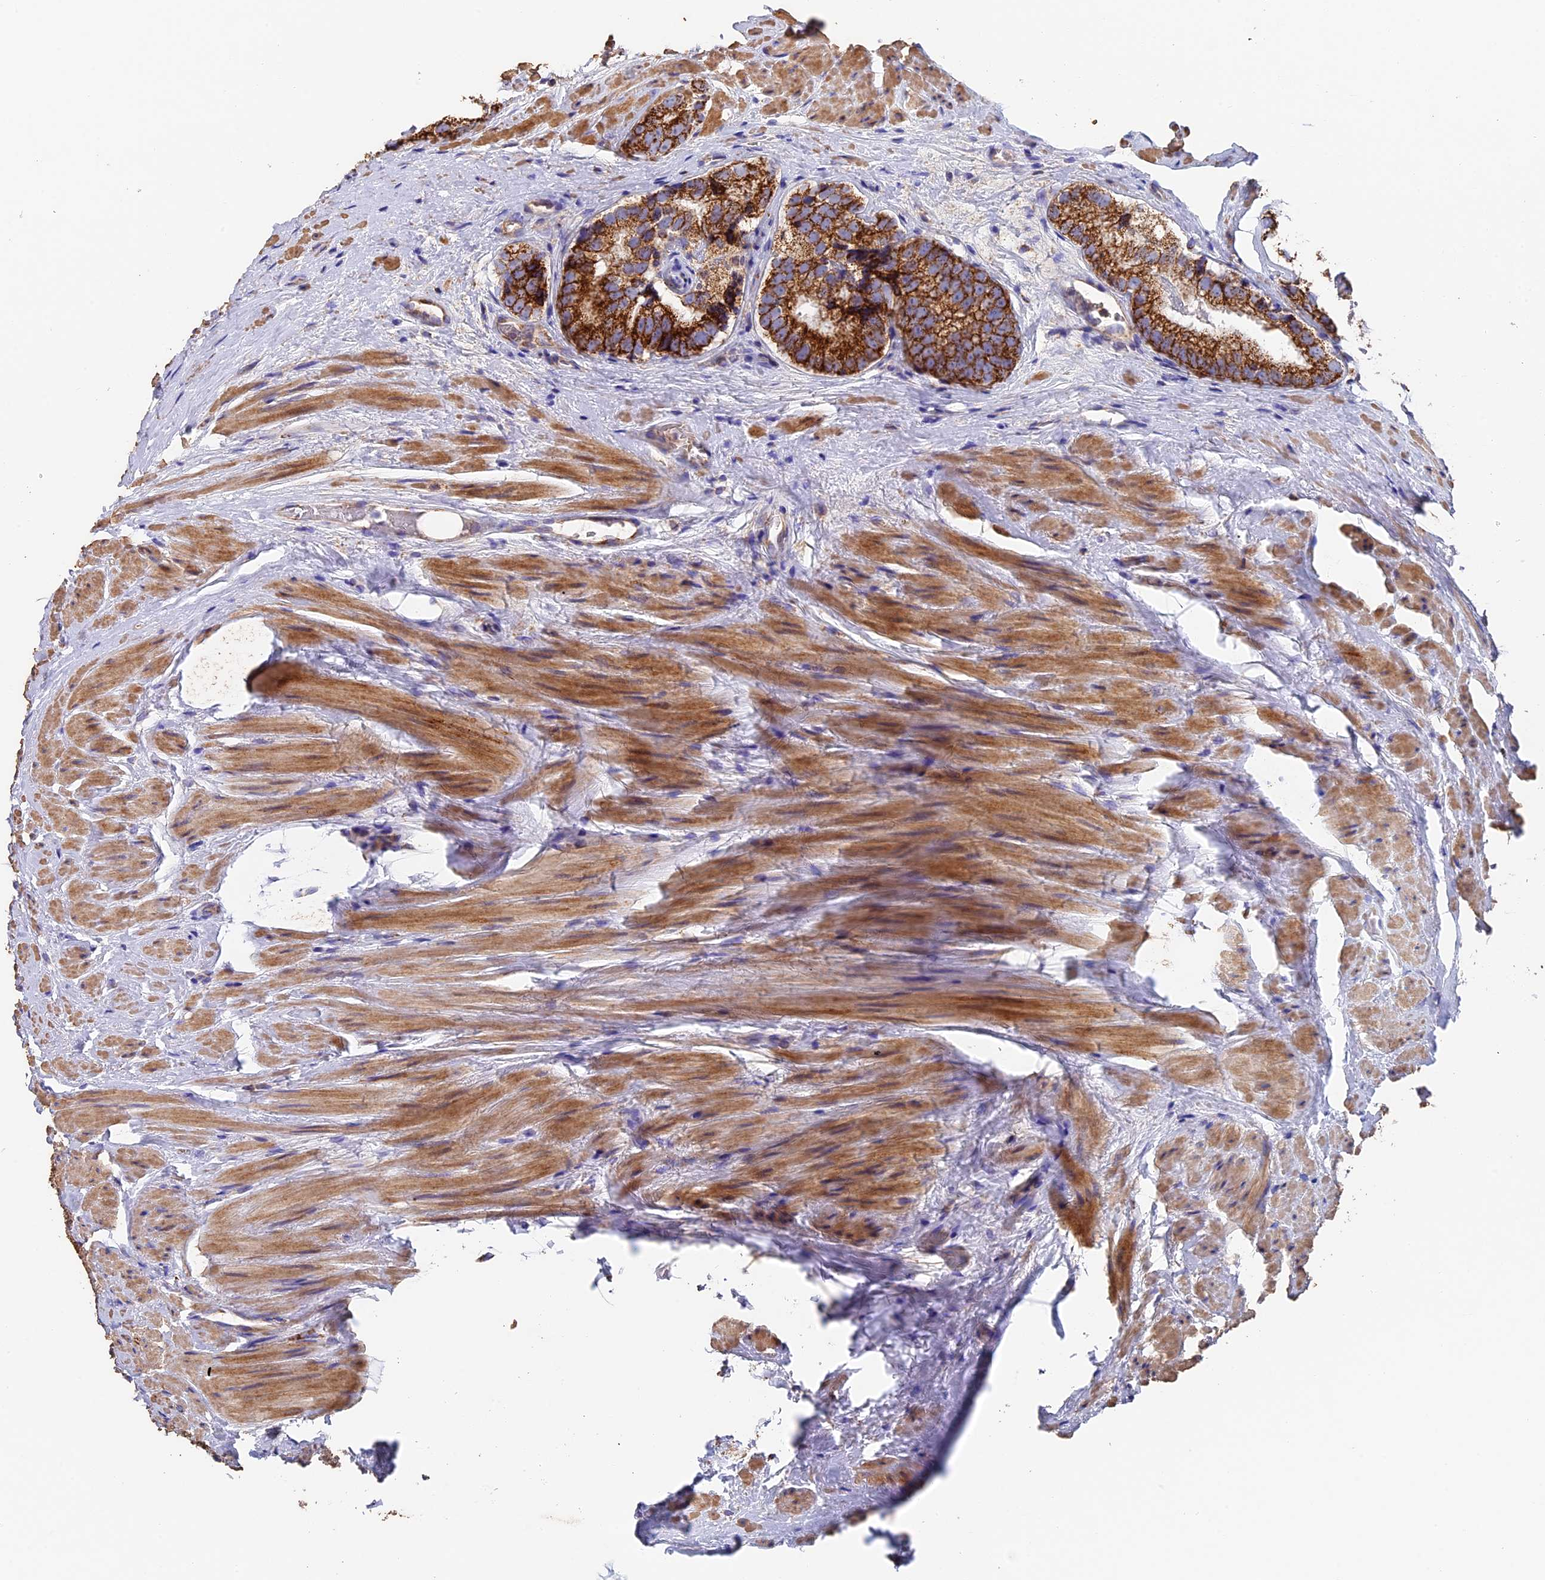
{"staining": {"intensity": "strong", "quantity": ">75%", "location": "cytoplasmic/membranous"}, "tissue": "prostate cancer", "cell_type": "Tumor cells", "image_type": "cancer", "snomed": [{"axis": "morphology", "description": "Adenocarcinoma, High grade"}, {"axis": "topography", "description": "Prostate"}], "caption": "Prostate cancer stained with a protein marker reveals strong staining in tumor cells.", "gene": "ADAT1", "patient": {"sex": "male", "age": 56}}